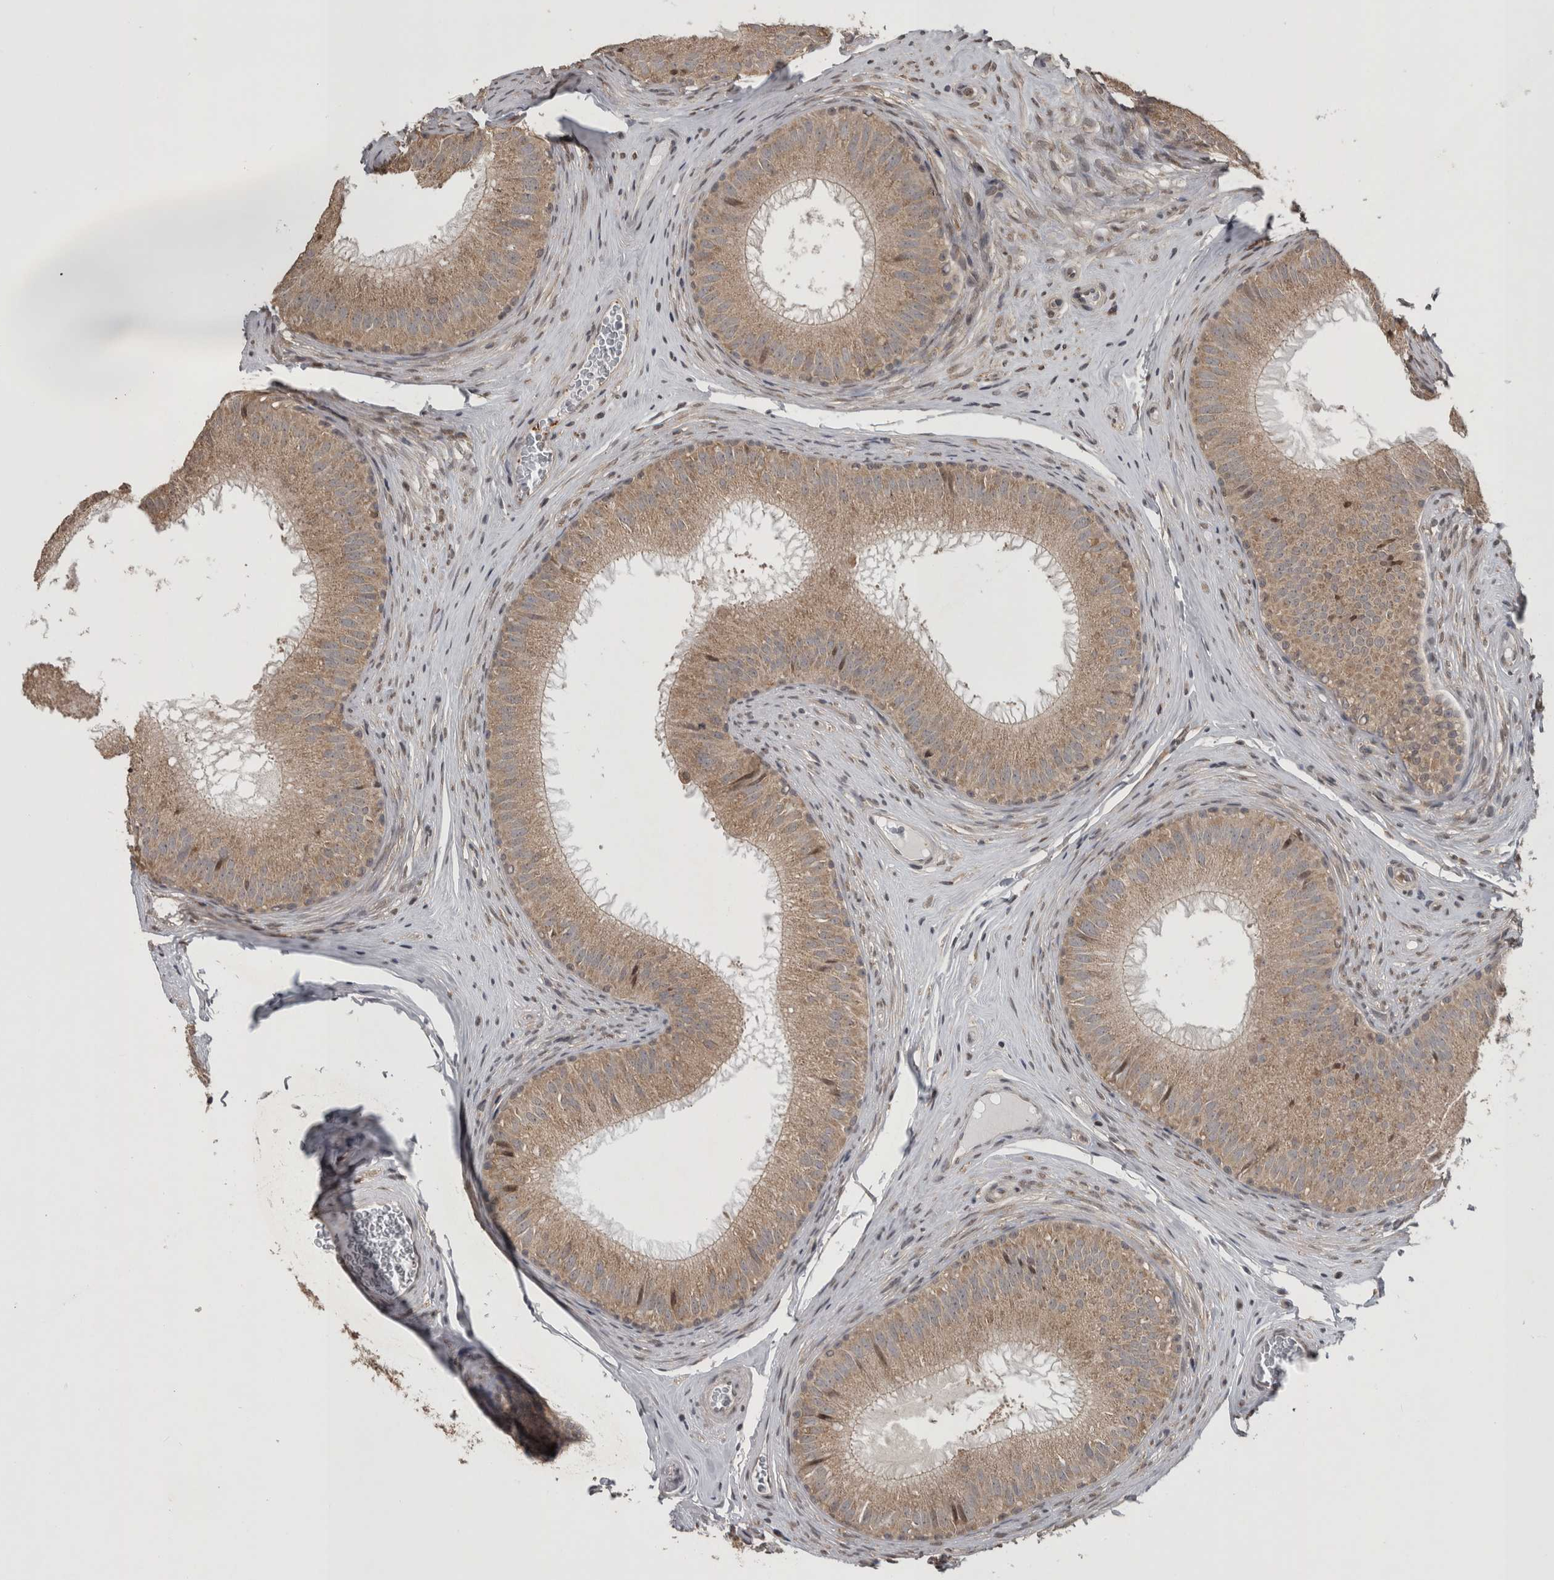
{"staining": {"intensity": "weak", "quantity": ">75%", "location": "cytoplasmic/membranous"}, "tissue": "epididymis", "cell_type": "Glandular cells", "image_type": "normal", "snomed": [{"axis": "morphology", "description": "Normal tissue, NOS"}, {"axis": "topography", "description": "Epididymis"}], "caption": "Weak cytoplasmic/membranous expression for a protein is present in about >75% of glandular cells of benign epididymis using immunohistochemistry.", "gene": "ATXN2", "patient": {"sex": "male", "age": 32}}